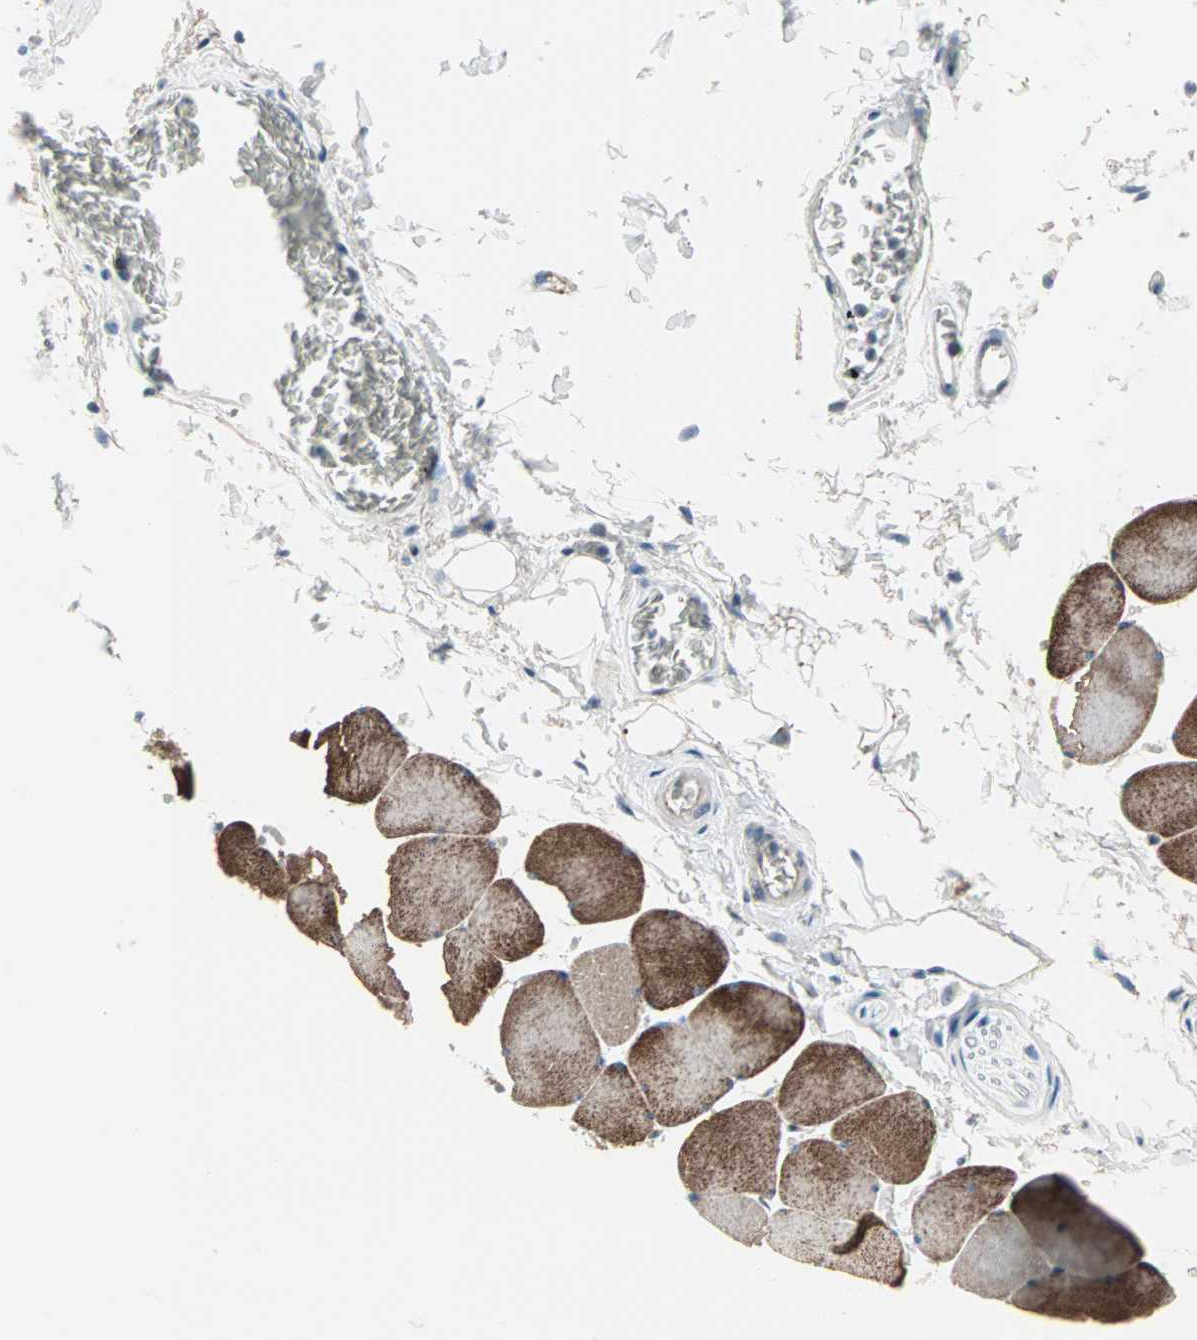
{"staining": {"intensity": "moderate", "quantity": ">75%", "location": "cytoplasmic/membranous"}, "tissue": "skeletal muscle", "cell_type": "Myocytes", "image_type": "normal", "snomed": [{"axis": "morphology", "description": "Normal tissue, NOS"}, {"axis": "topography", "description": "Skeletal muscle"}], "caption": "DAB (3,3'-diaminobenzidine) immunohistochemical staining of benign human skeletal muscle displays moderate cytoplasmic/membranous protein expression in about >75% of myocytes. The staining was performed using DAB to visualize the protein expression in brown, while the nuclei were stained in blue with hematoxylin (Magnification: 20x).", "gene": "CAND2", "patient": {"sex": "male", "age": 62}}